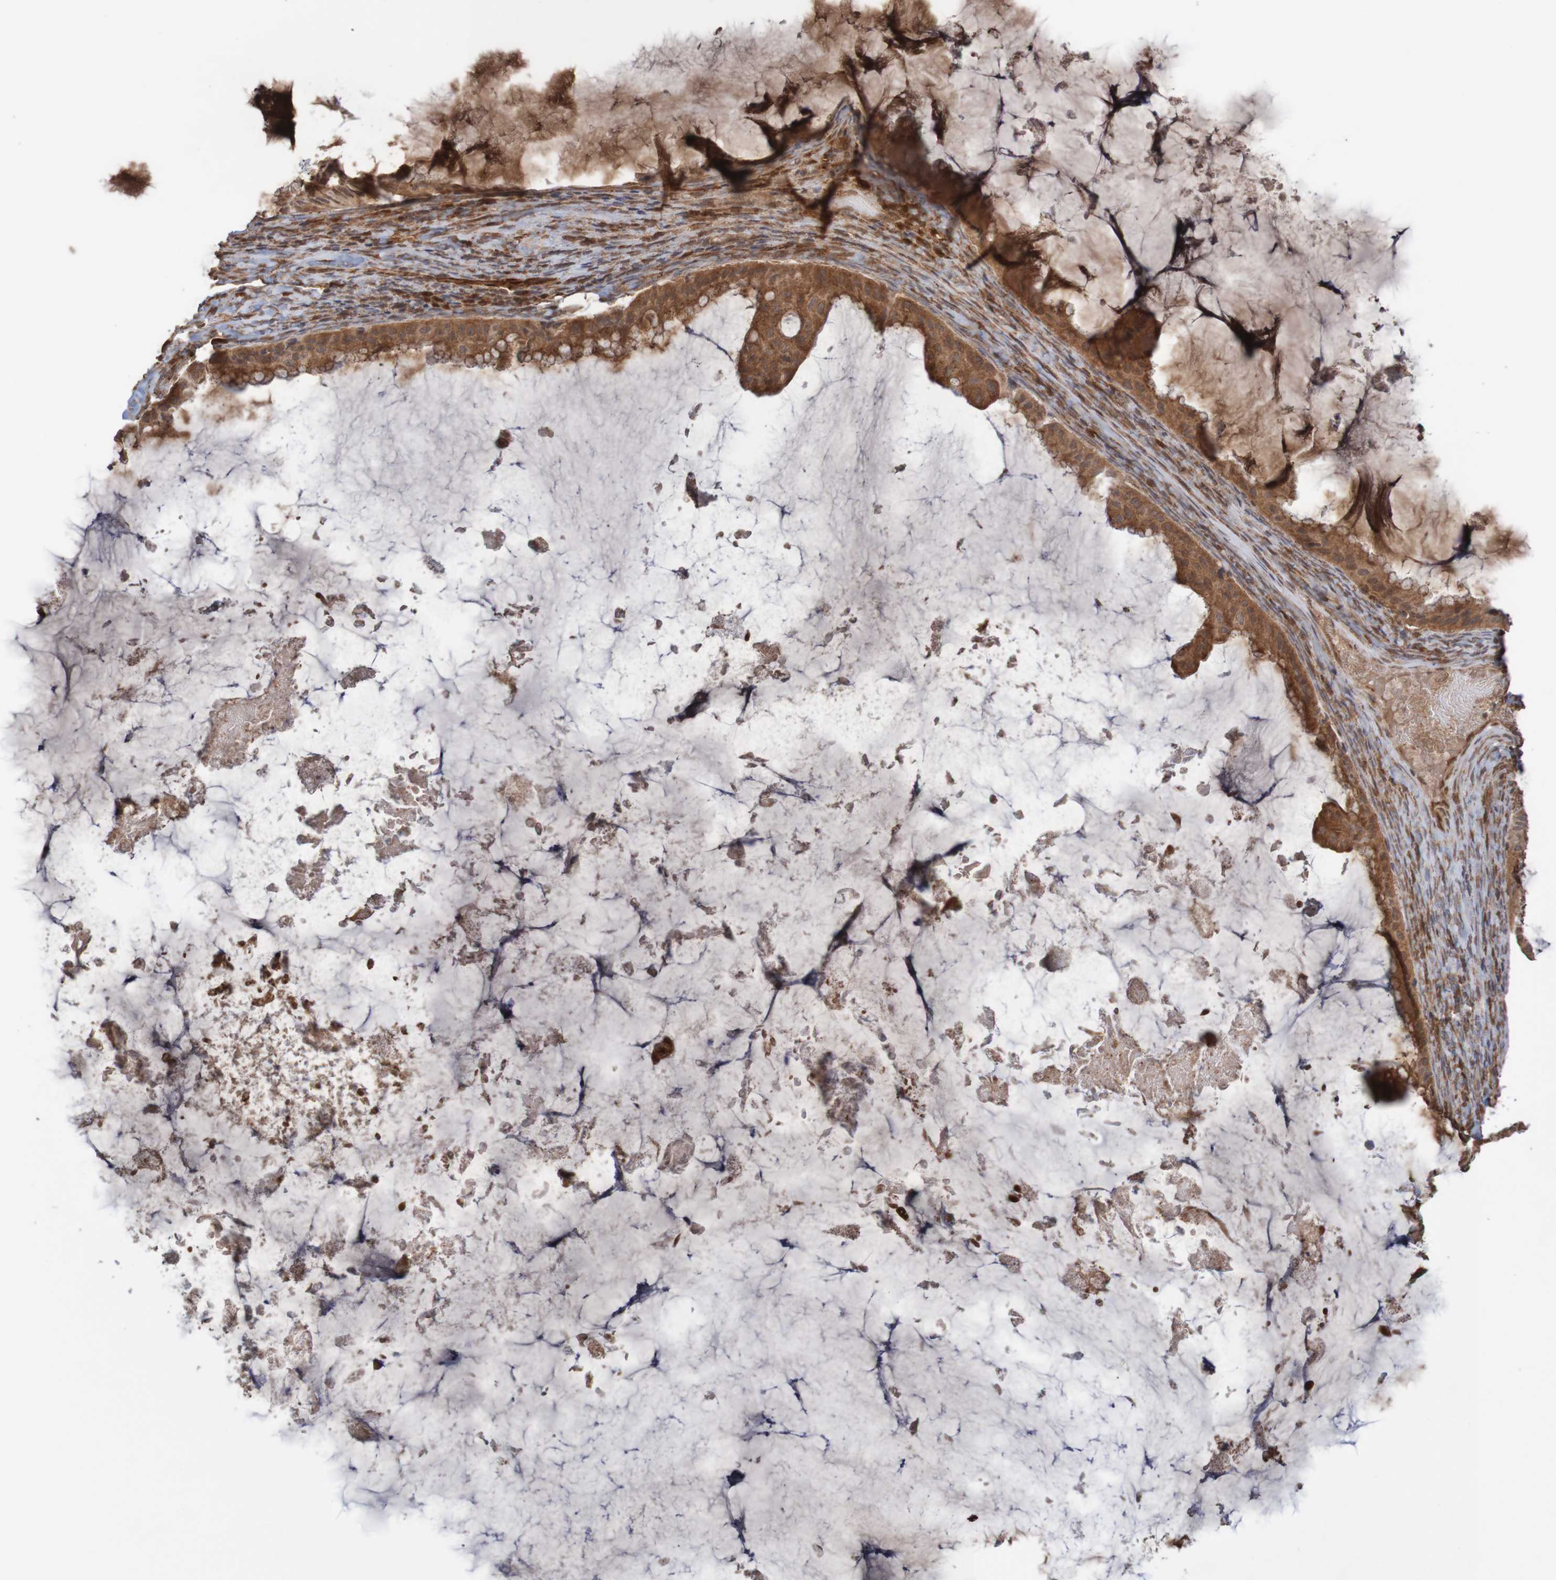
{"staining": {"intensity": "strong", "quantity": ">75%", "location": "cytoplasmic/membranous"}, "tissue": "ovarian cancer", "cell_type": "Tumor cells", "image_type": "cancer", "snomed": [{"axis": "morphology", "description": "Cystadenocarcinoma, mucinous, NOS"}, {"axis": "topography", "description": "Ovary"}], "caption": "This is a photomicrograph of IHC staining of mucinous cystadenocarcinoma (ovarian), which shows strong expression in the cytoplasmic/membranous of tumor cells.", "gene": "MRPL52", "patient": {"sex": "female", "age": 61}}